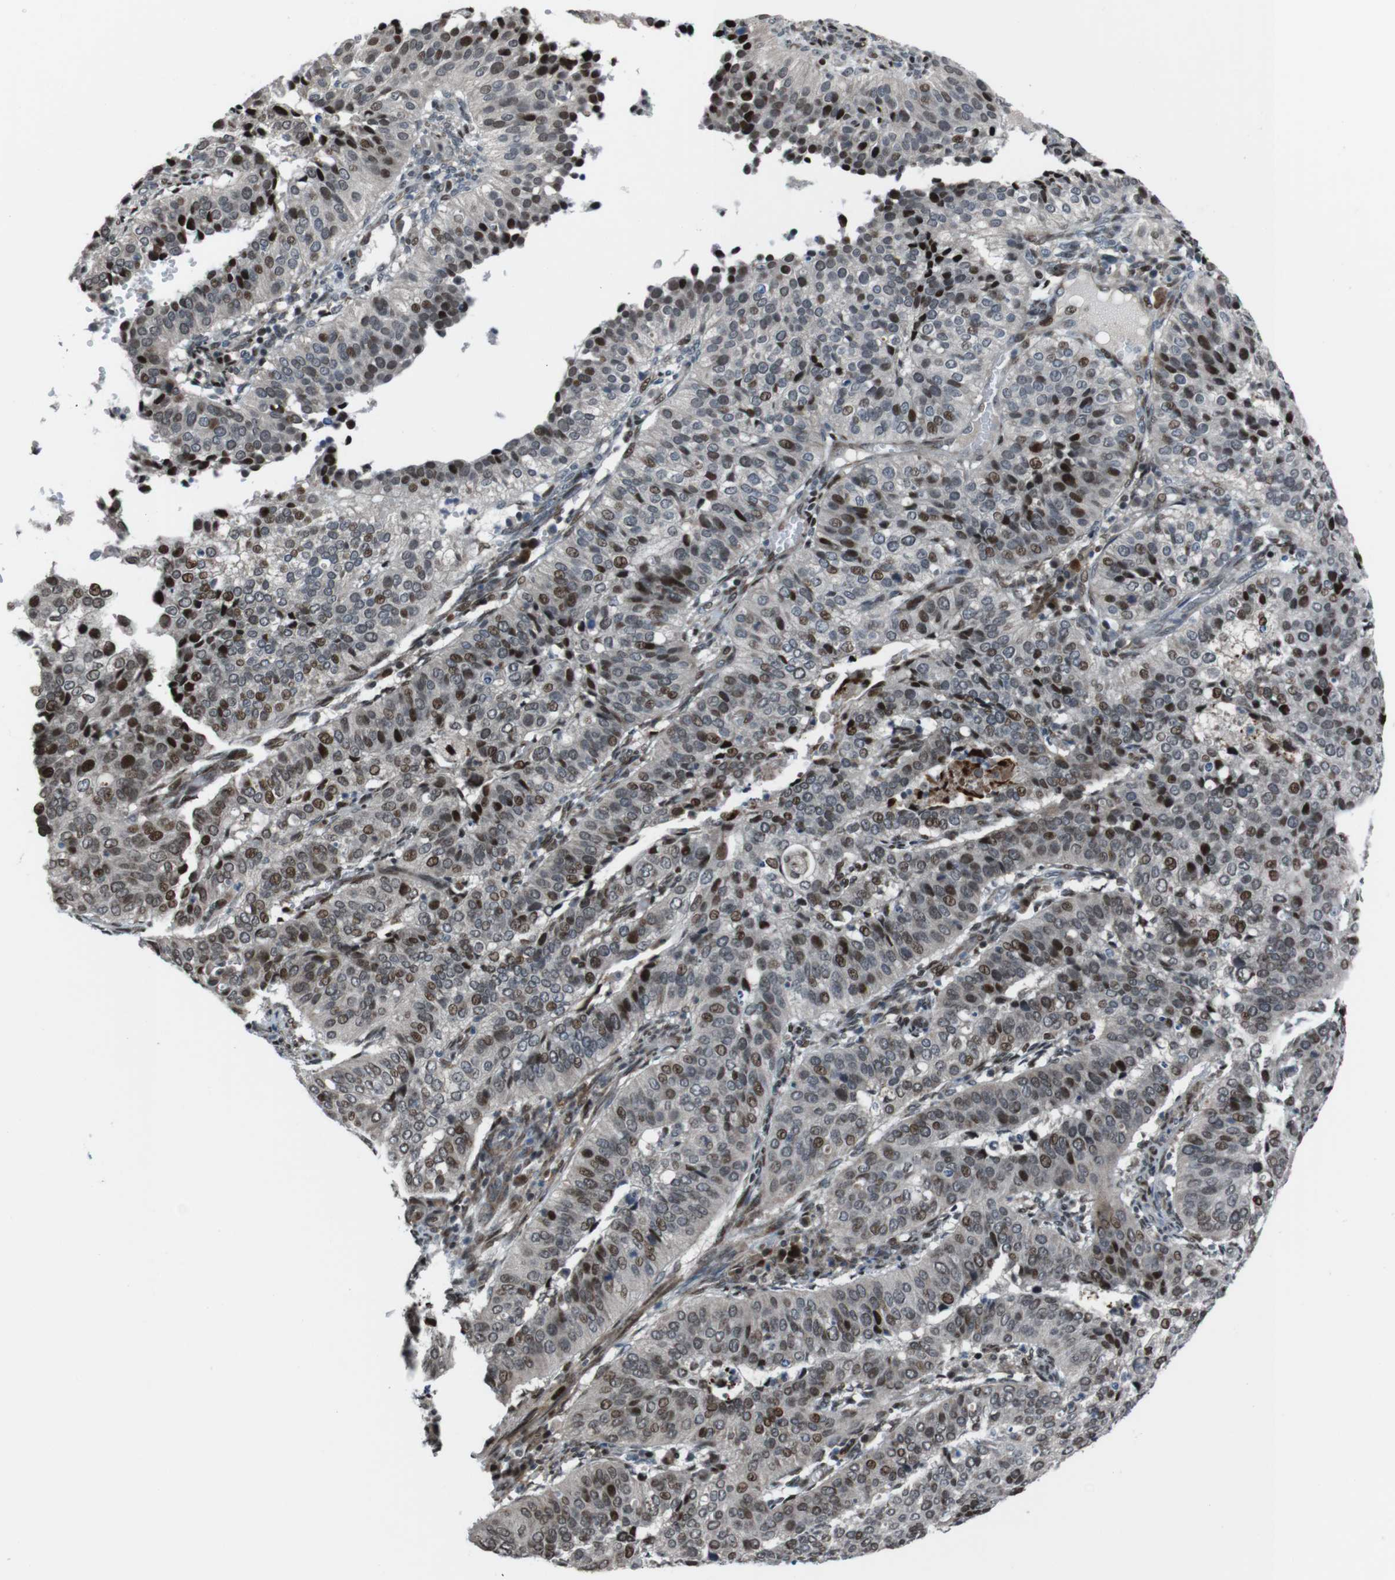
{"staining": {"intensity": "strong", "quantity": "25%-75%", "location": "nuclear"}, "tissue": "cervical cancer", "cell_type": "Tumor cells", "image_type": "cancer", "snomed": [{"axis": "morphology", "description": "Normal tissue, NOS"}, {"axis": "morphology", "description": "Squamous cell carcinoma, NOS"}, {"axis": "topography", "description": "Cervix"}], "caption": "A brown stain labels strong nuclear expression of a protein in human squamous cell carcinoma (cervical) tumor cells. Ihc stains the protein in brown and the nuclei are stained blue.", "gene": "PBRM1", "patient": {"sex": "female", "age": 39}}